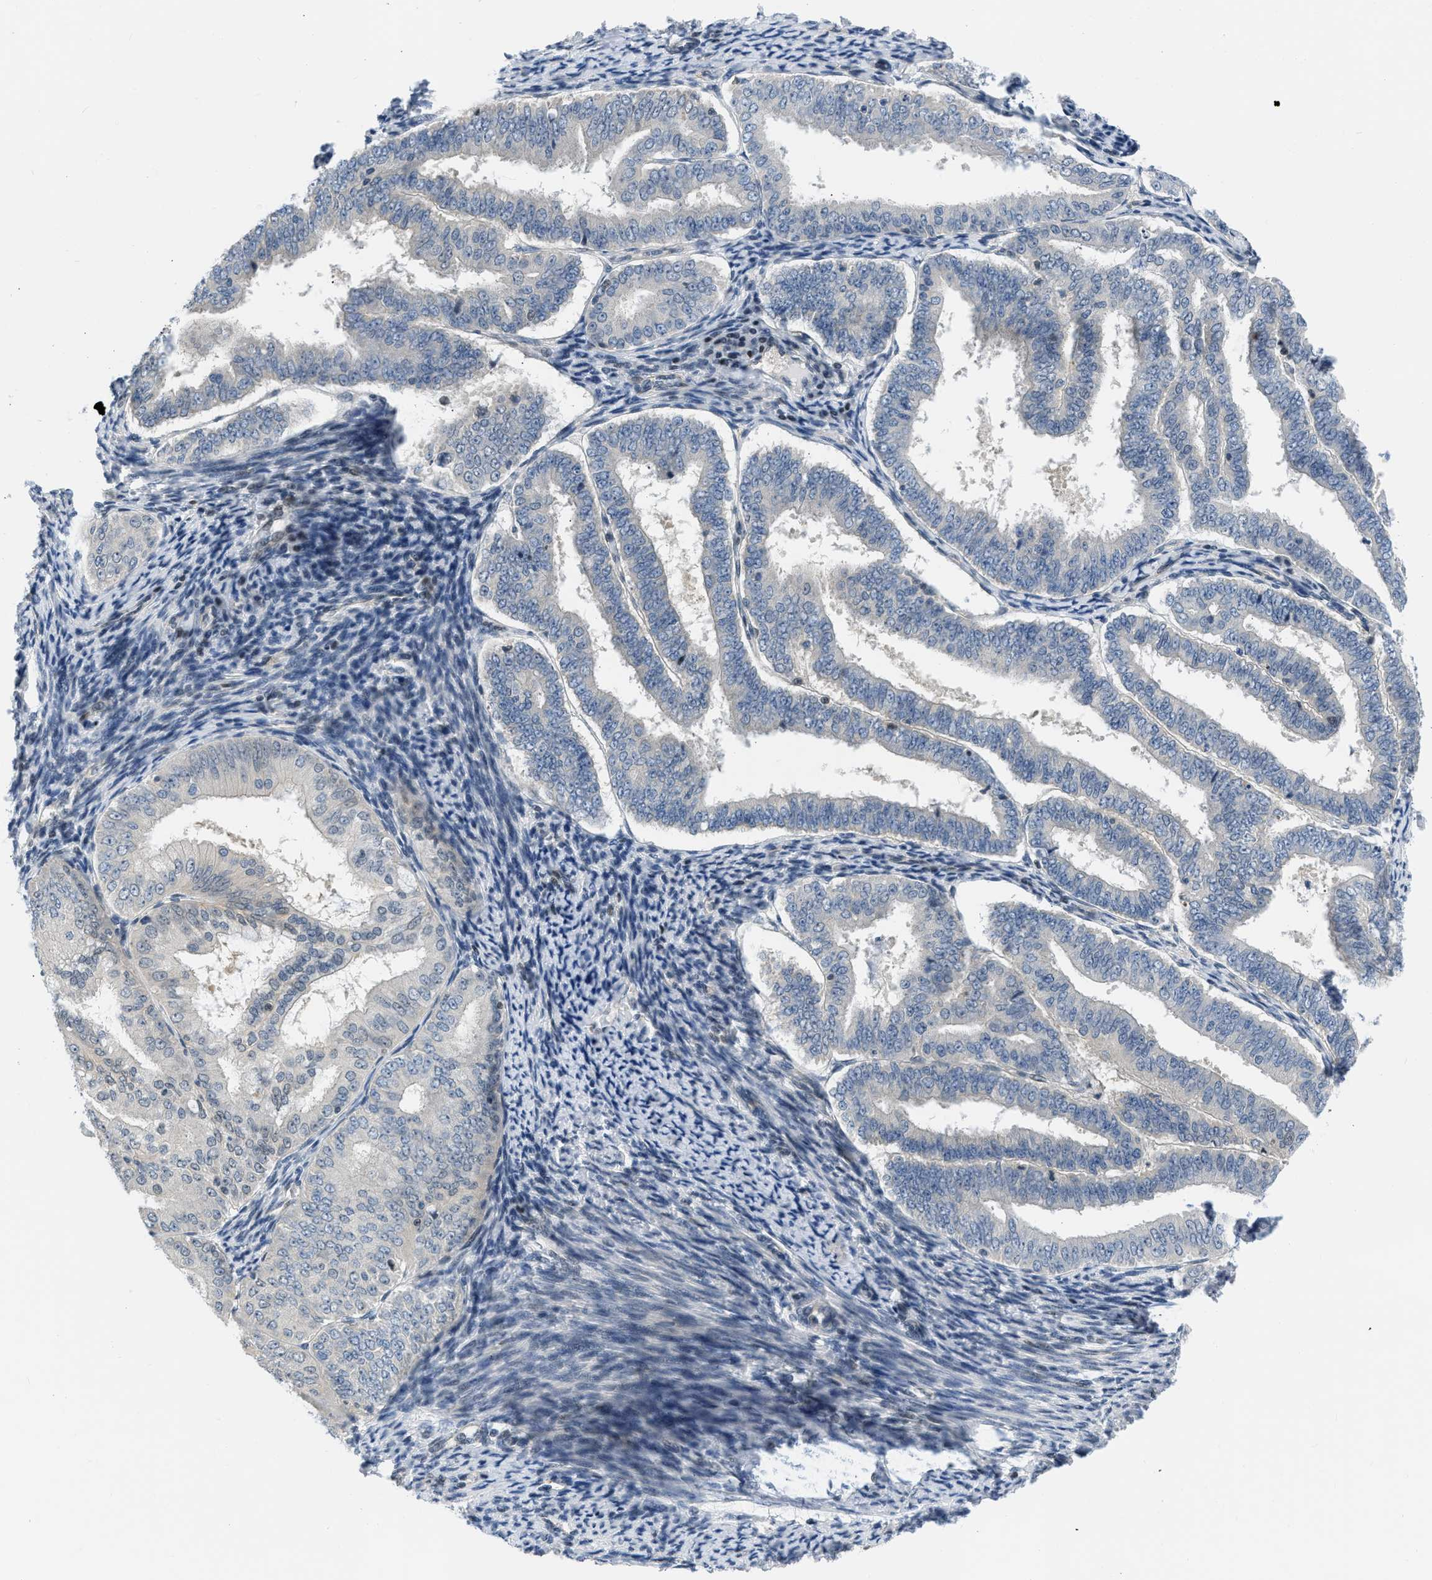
{"staining": {"intensity": "negative", "quantity": "none", "location": "none"}, "tissue": "endometrial cancer", "cell_type": "Tumor cells", "image_type": "cancer", "snomed": [{"axis": "morphology", "description": "Adenocarcinoma, NOS"}, {"axis": "topography", "description": "Endometrium"}], "caption": "This is a micrograph of immunohistochemistry staining of endometrial cancer (adenocarcinoma), which shows no positivity in tumor cells.", "gene": "OLIG3", "patient": {"sex": "female", "age": 63}}